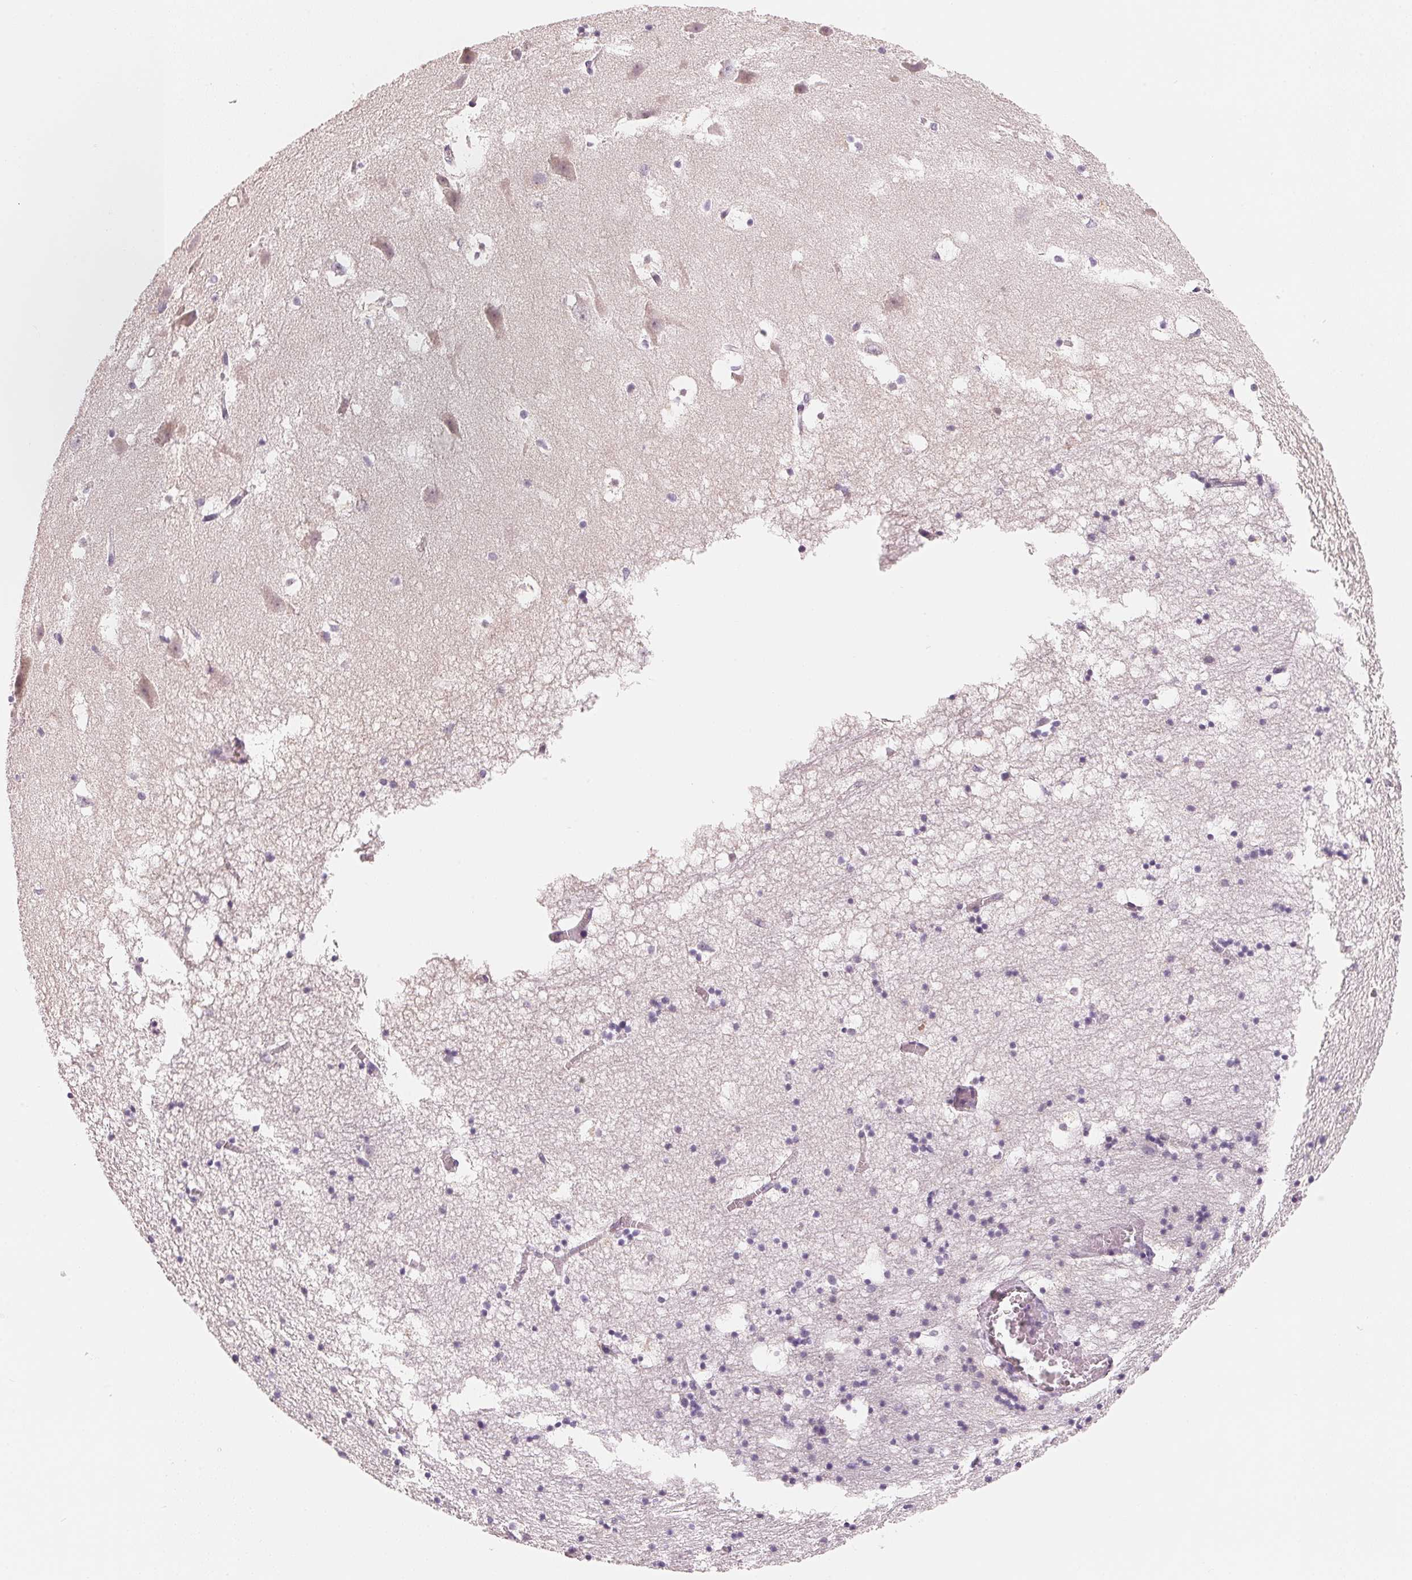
{"staining": {"intensity": "negative", "quantity": "none", "location": "none"}, "tissue": "hippocampus", "cell_type": "Glial cells", "image_type": "normal", "snomed": [{"axis": "morphology", "description": "Normal tissue, NOS"}, {"axis": "topography", "description": "Hippocampus"}], "caption": "Glial cells show no significant protein staining in unremarkable hippocampus.", "gene": "CFHR2", "patient": {"sex": "male", "age": 58}}